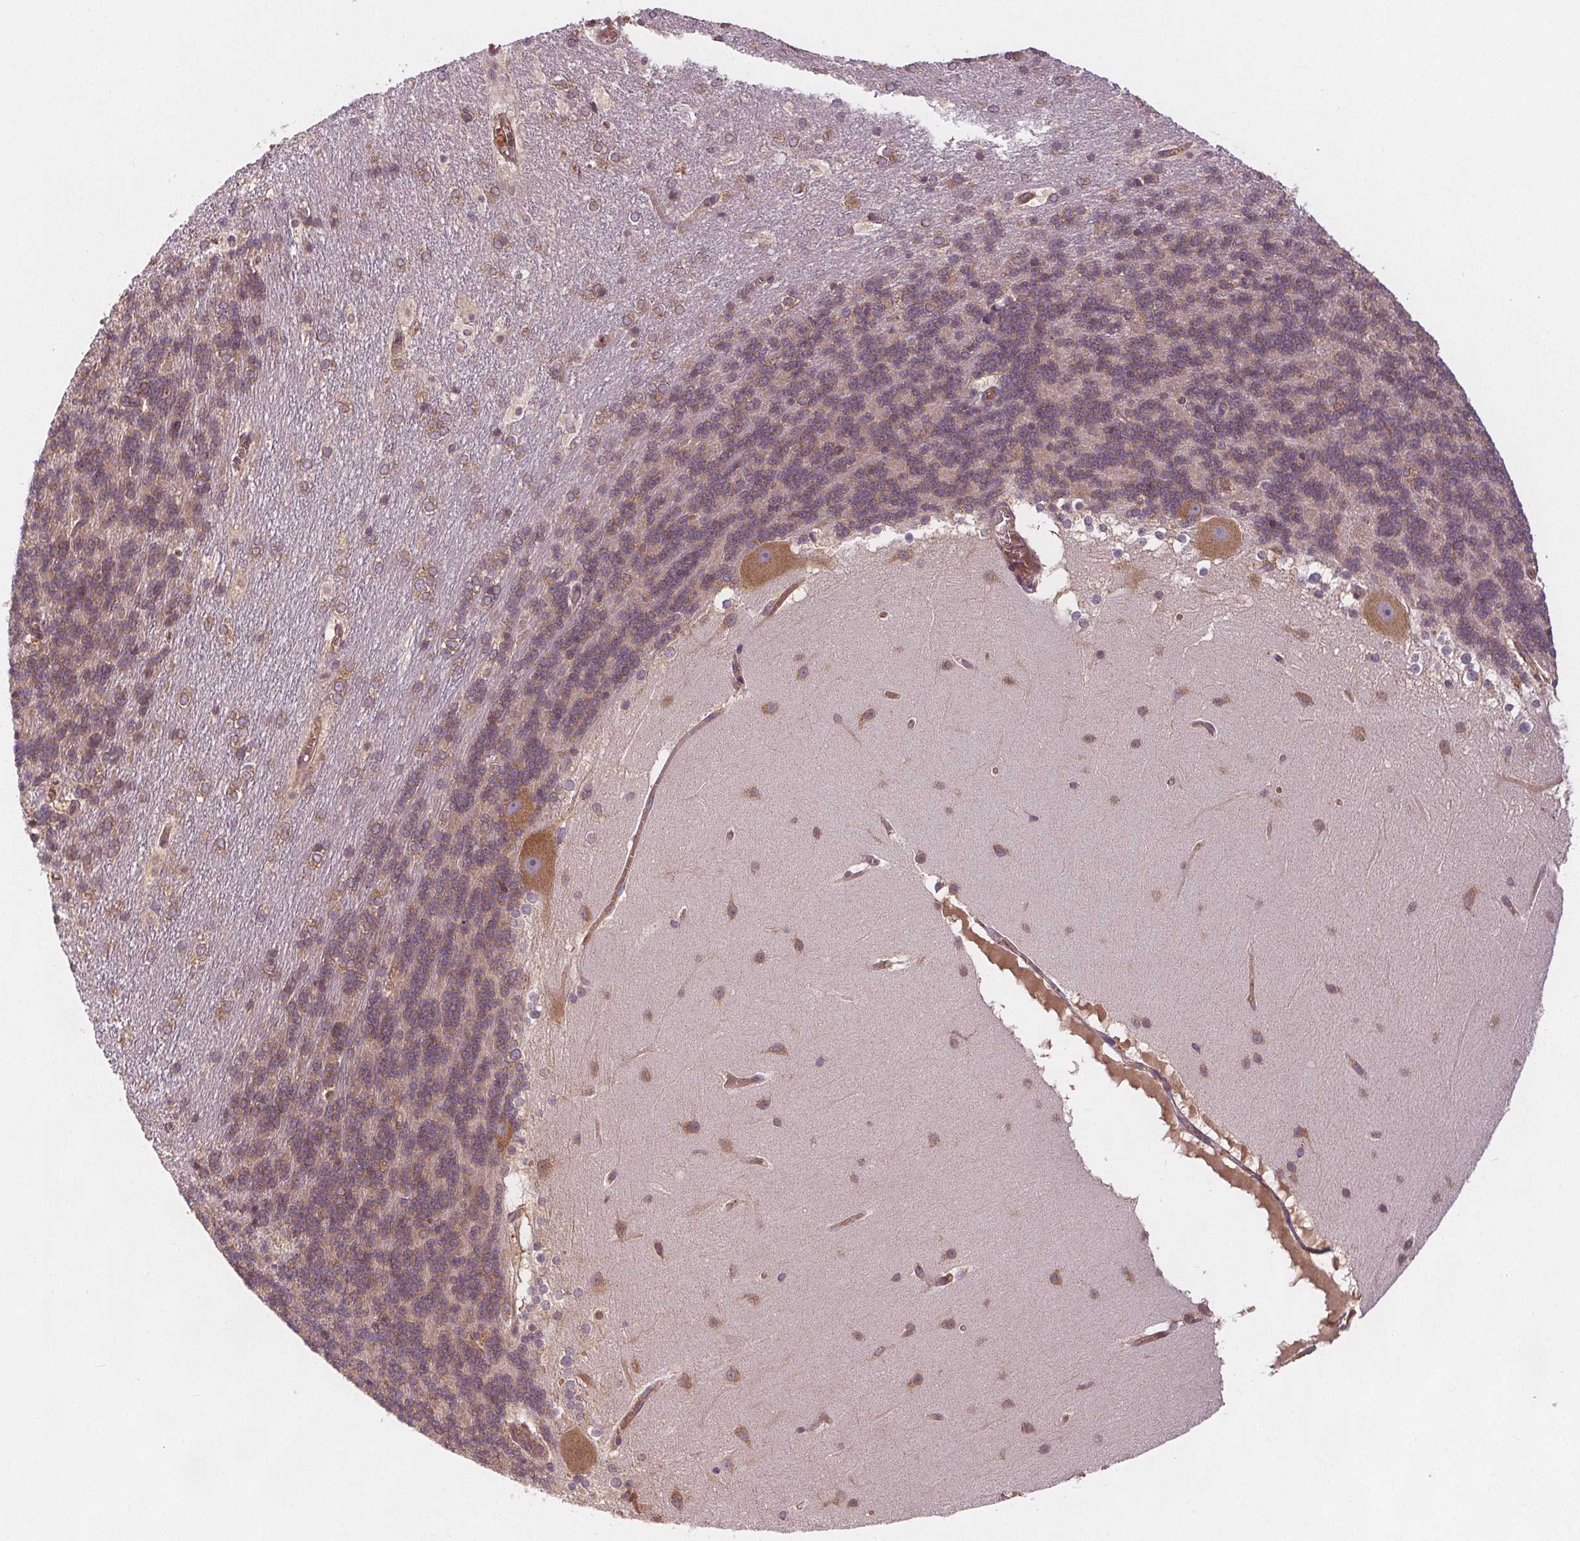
{"staining": {"intensity": "weak", "quantity": ">75%", "location": "cytoplasmic/membranous"}, "tissue": "cerebellum", "cell_type": "Cells in granular layer", "image_type": "normal", "snomed": [{"axis": "morphology", "description": "Normal tissue, NOS"}, {"axis": "topography", "description": "Cerebellum"}], "caption": "Immunohistochemistry (IHC) photomicrograph of unremarkable human cerebellum stained for a protein (brown), which reveals low levels of weak cytoplasmic/membranous positivity in approximately >75% of cells in granular layer.", "gene": "EIF3D", "patient": {"sex": "female", "age": 19}}